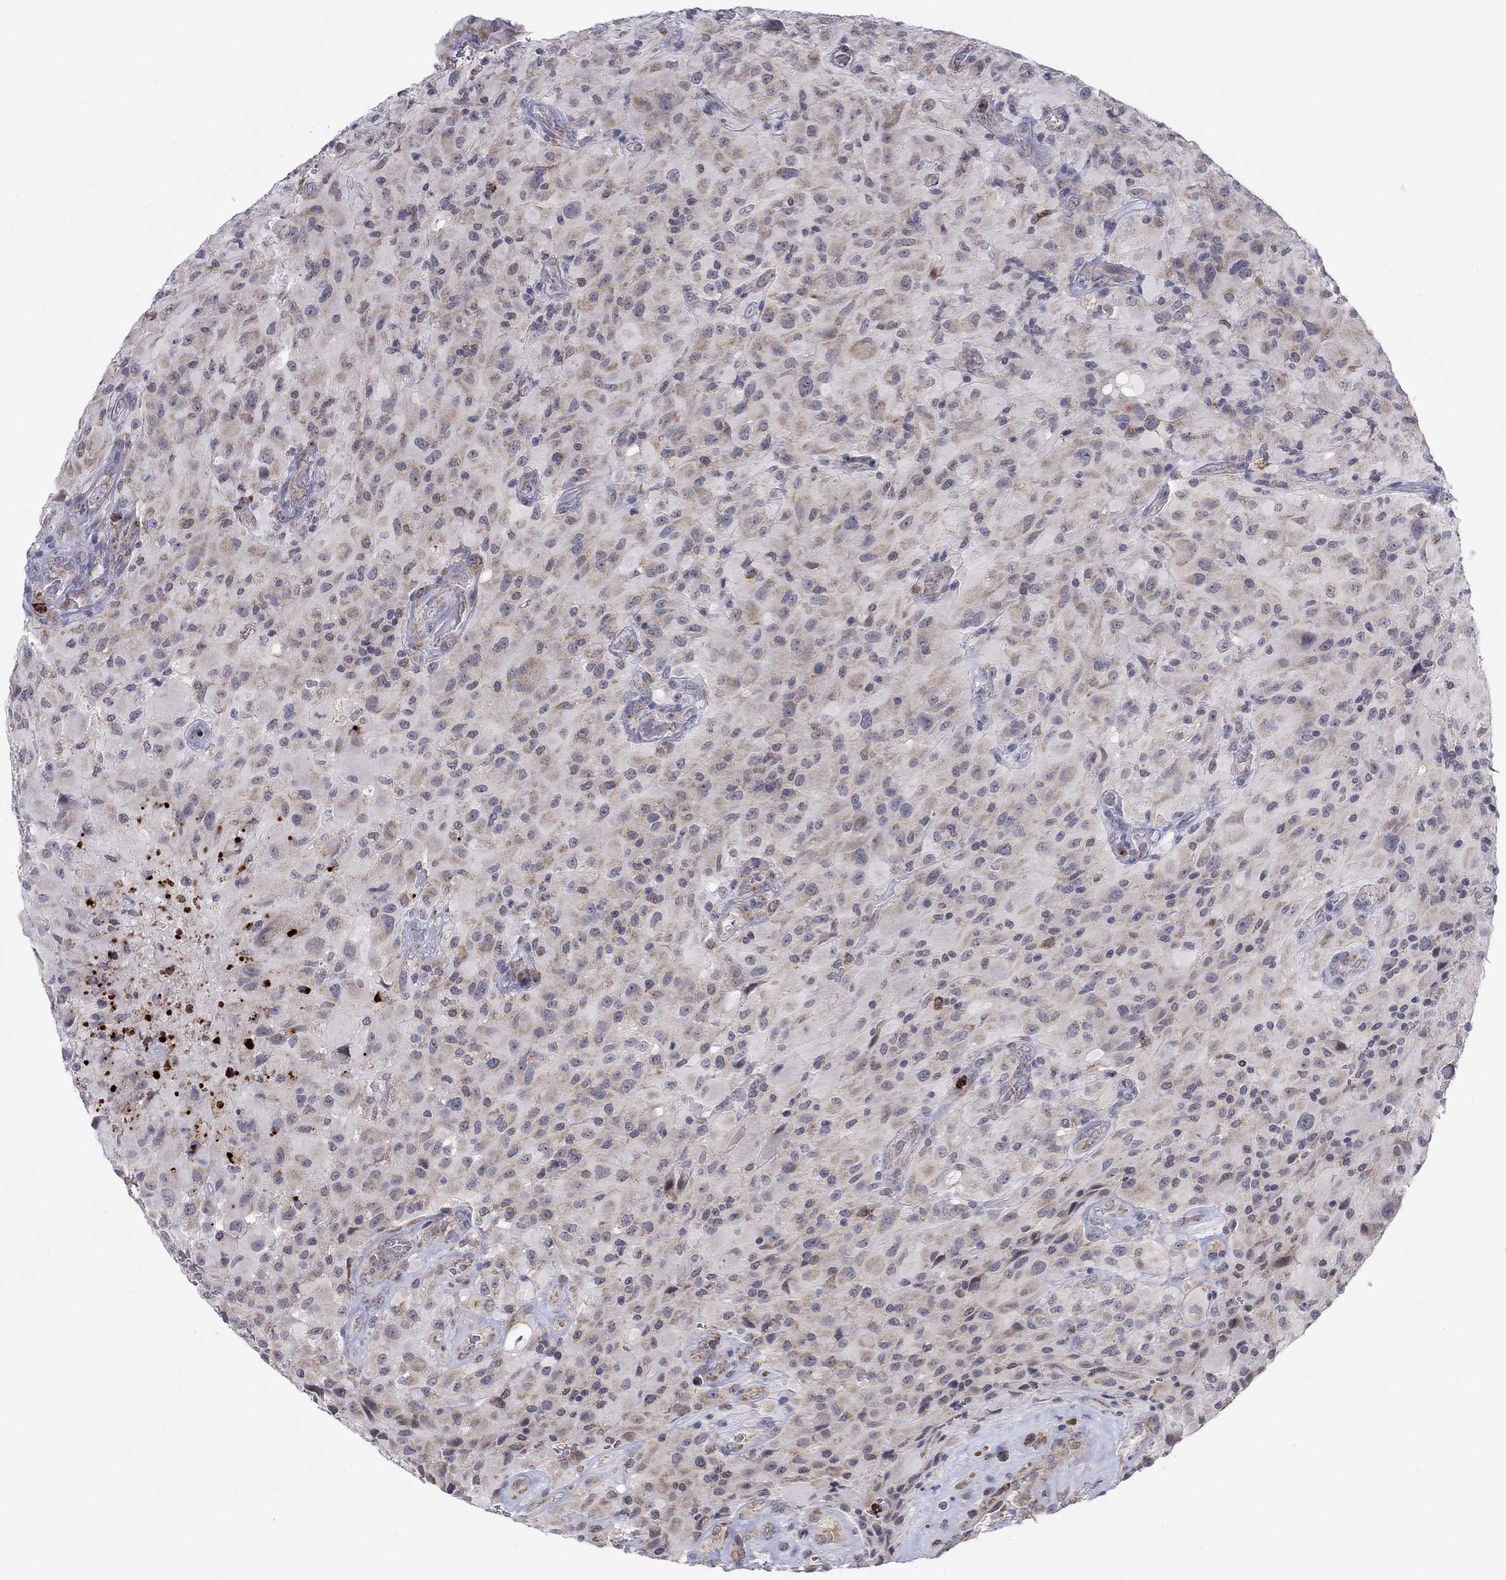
{"staining": {"intensity": "weak", "quantity": "25%-75%", "location": "cytoplasmic/membranous"}, "tissue": "glioma", "cell_type": "Tumor cells", "image_type": "cancer", "snomed": [{"axis": "morphology", "description": "Glioma, malignant, High grade"}, {"axis": "topography", "description": "Cerebral cortex"}], "caption": "Malignant high-grade glioma stained for a protein (brown) demonstrates weak cytoplasmic/membranous positive staining in about 25%-75% of tumor cells.", "gene": "MTRFR", "patient": {"sex": "male", "age": 35}}